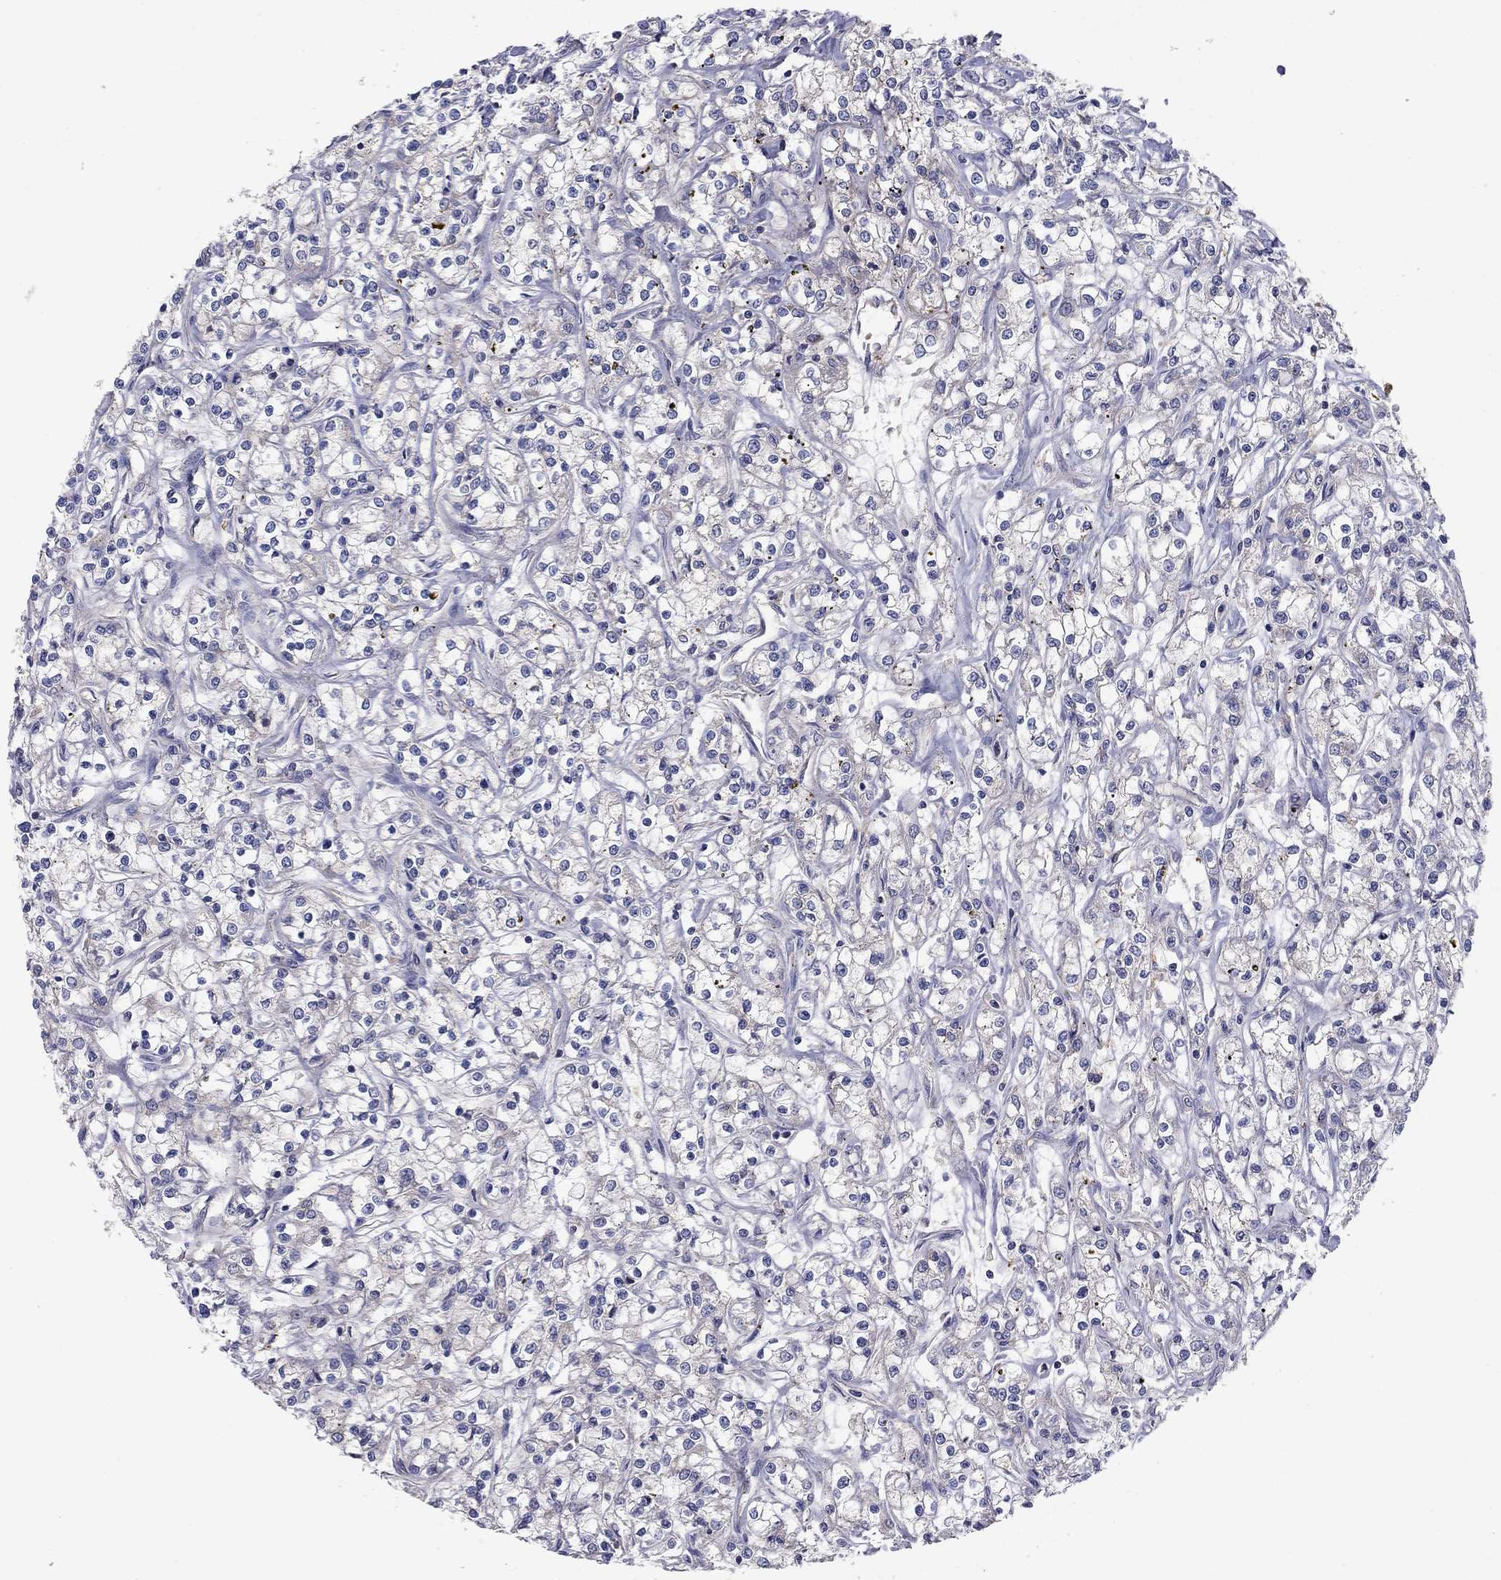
{"staining": {"intensity": "negative", "quantity": "none", "location": "none"}, "tissue": "renal cancer", "cell_type": "Tumor cells", "image_type": "cancer", "snomed": [{"axis": "morphology", "description": "Adenocarcinoma, NOS"}, {"axis": "topography", "description": "Kidney"}], "caption": "Tumor cells are negative for protein expression in human renal adenocarcinoma.", "gene": "RNF123", "patient": {"sex": "female", "age": 59}}